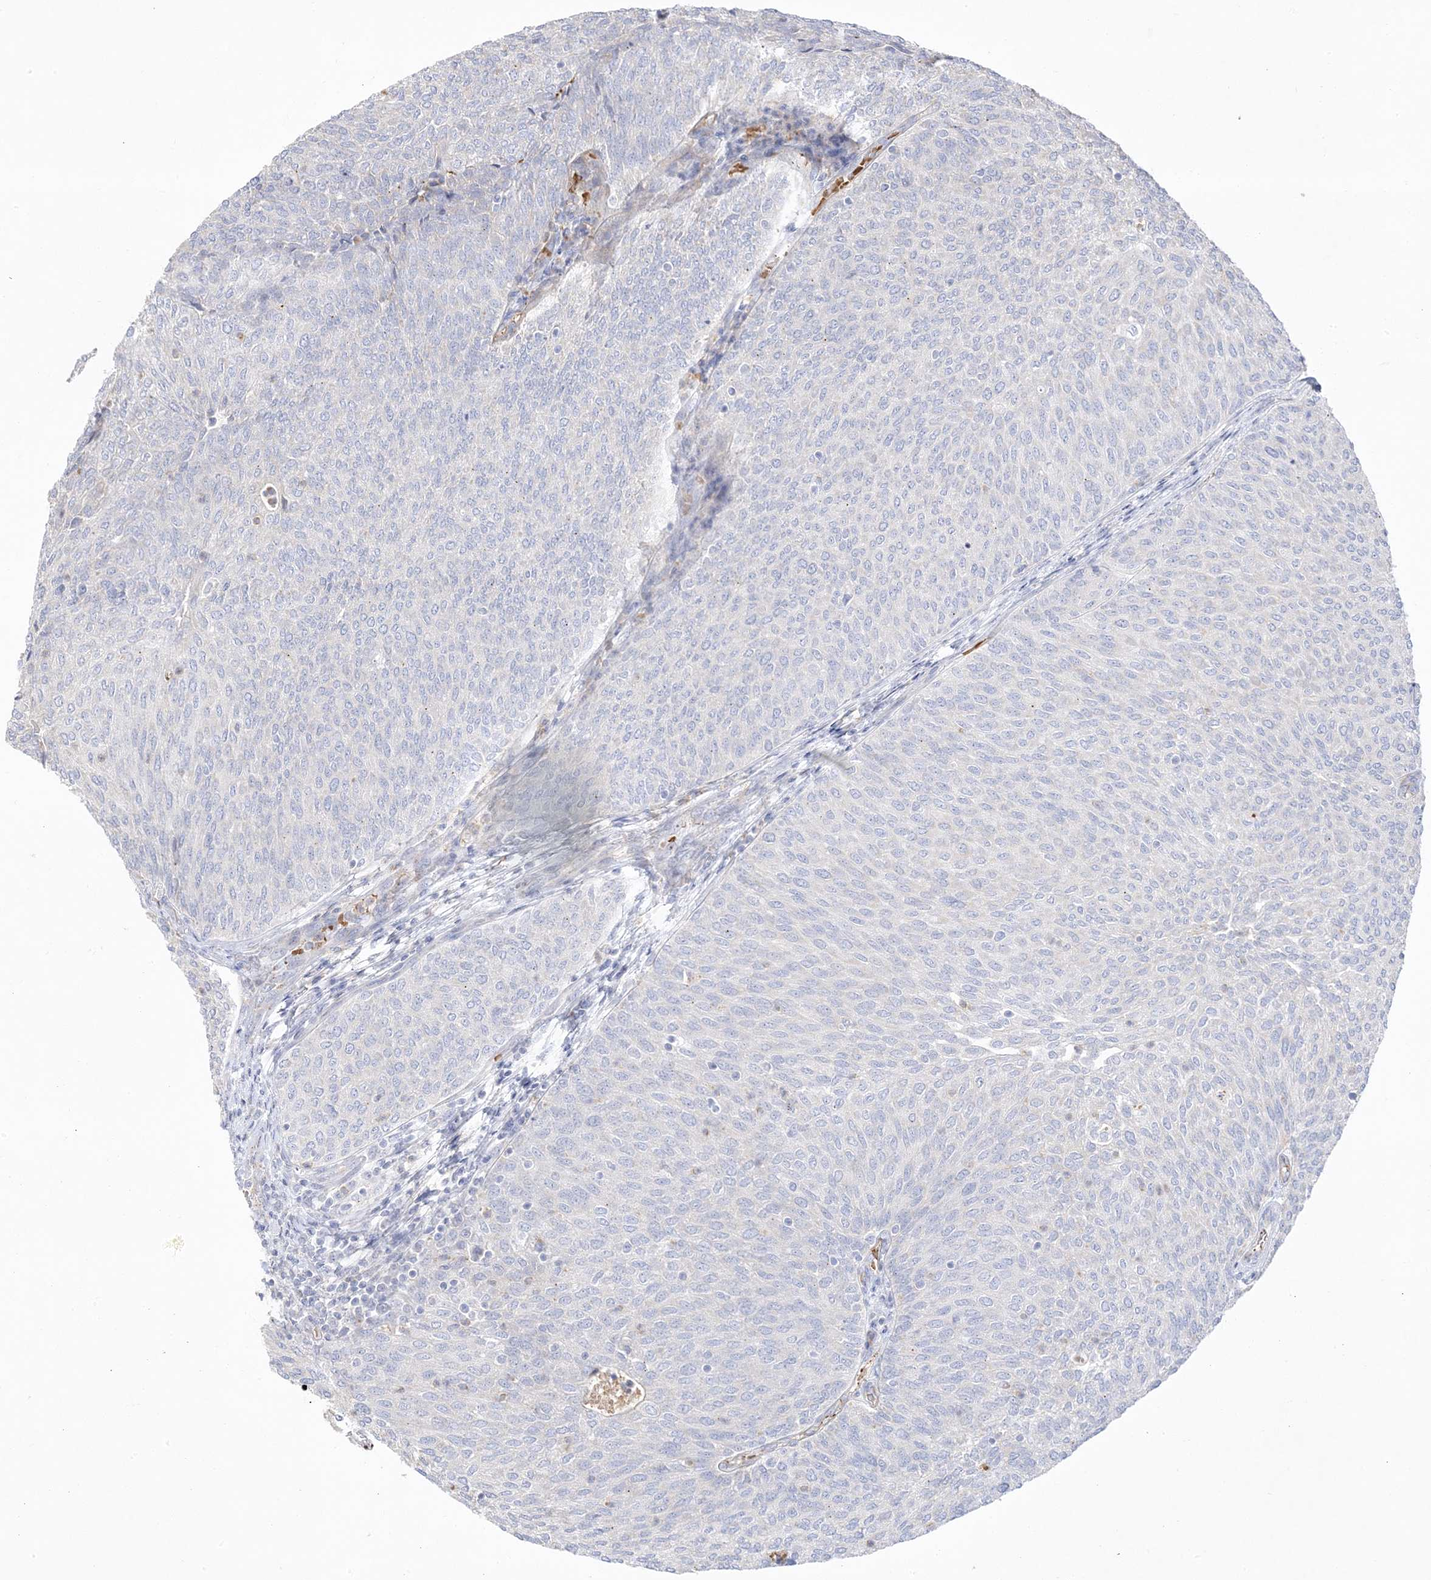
{"staining": {"intensity": "negative", "quantity": "none", "location": "none"}, "tissue": "urothelial cancer", "cell_type": "Tumor cells", "image_type": "cancer", "snomed": [{"axis": "morphology", "description": "Urothelial carcinoma, Low grade"}, {"axis": "topography", "description": "Urinary bladder"}], "caption": "This image is of low-grade urothelial carcinoma stained with immunohistochemistry to label a protein in brown with the nuclei are counter-stained blue. There is no expression in tumor cells. (Immunohistochemistry, brightfield microscopy, high magnification).", "gene": "TRANK1", "patient": {"sex": "female", "age": 79}}